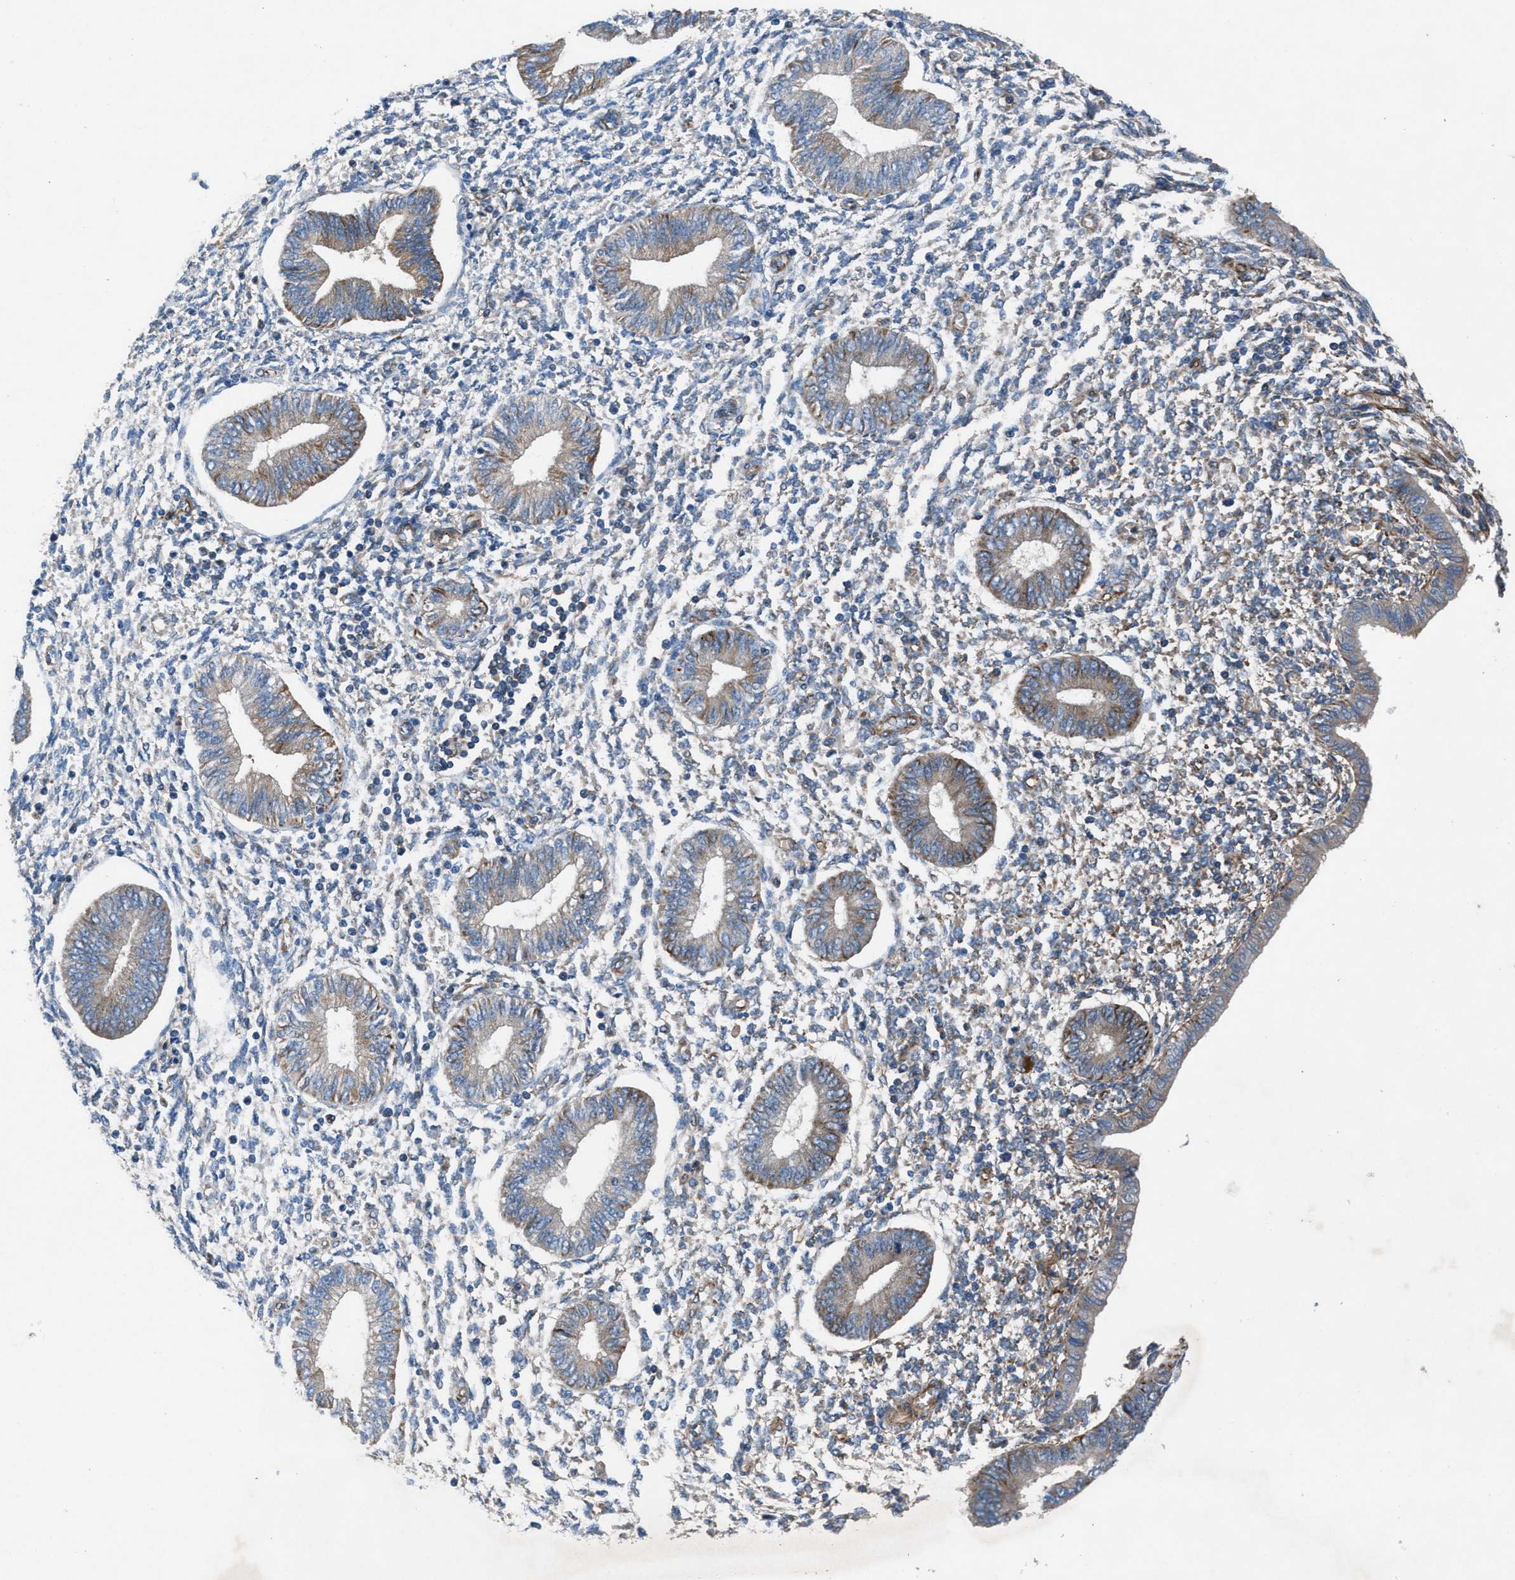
{"staining": {"intensity": "moderate", "quantity": "25%-75%", "location": "cytoplasmic/membranous"}, "tissue": "endometrium", "cell_type": "Cells in endometrial stroma", "image_type": "normal", "snomed": [{"axis": "morphology", "description": "Normal tissue, NOS"}, {"axis": "topography", "description": "Endometrium"}], "caption": "Protein positivity by immunohistochemistry exhibits moderate cytoplasmic/membranous staining in approximately 25%-75% of cells in endometrial stroma in normal endometrium.", "gene": "SLC6A9", "patient": {"sex": "female", "age": 50}}